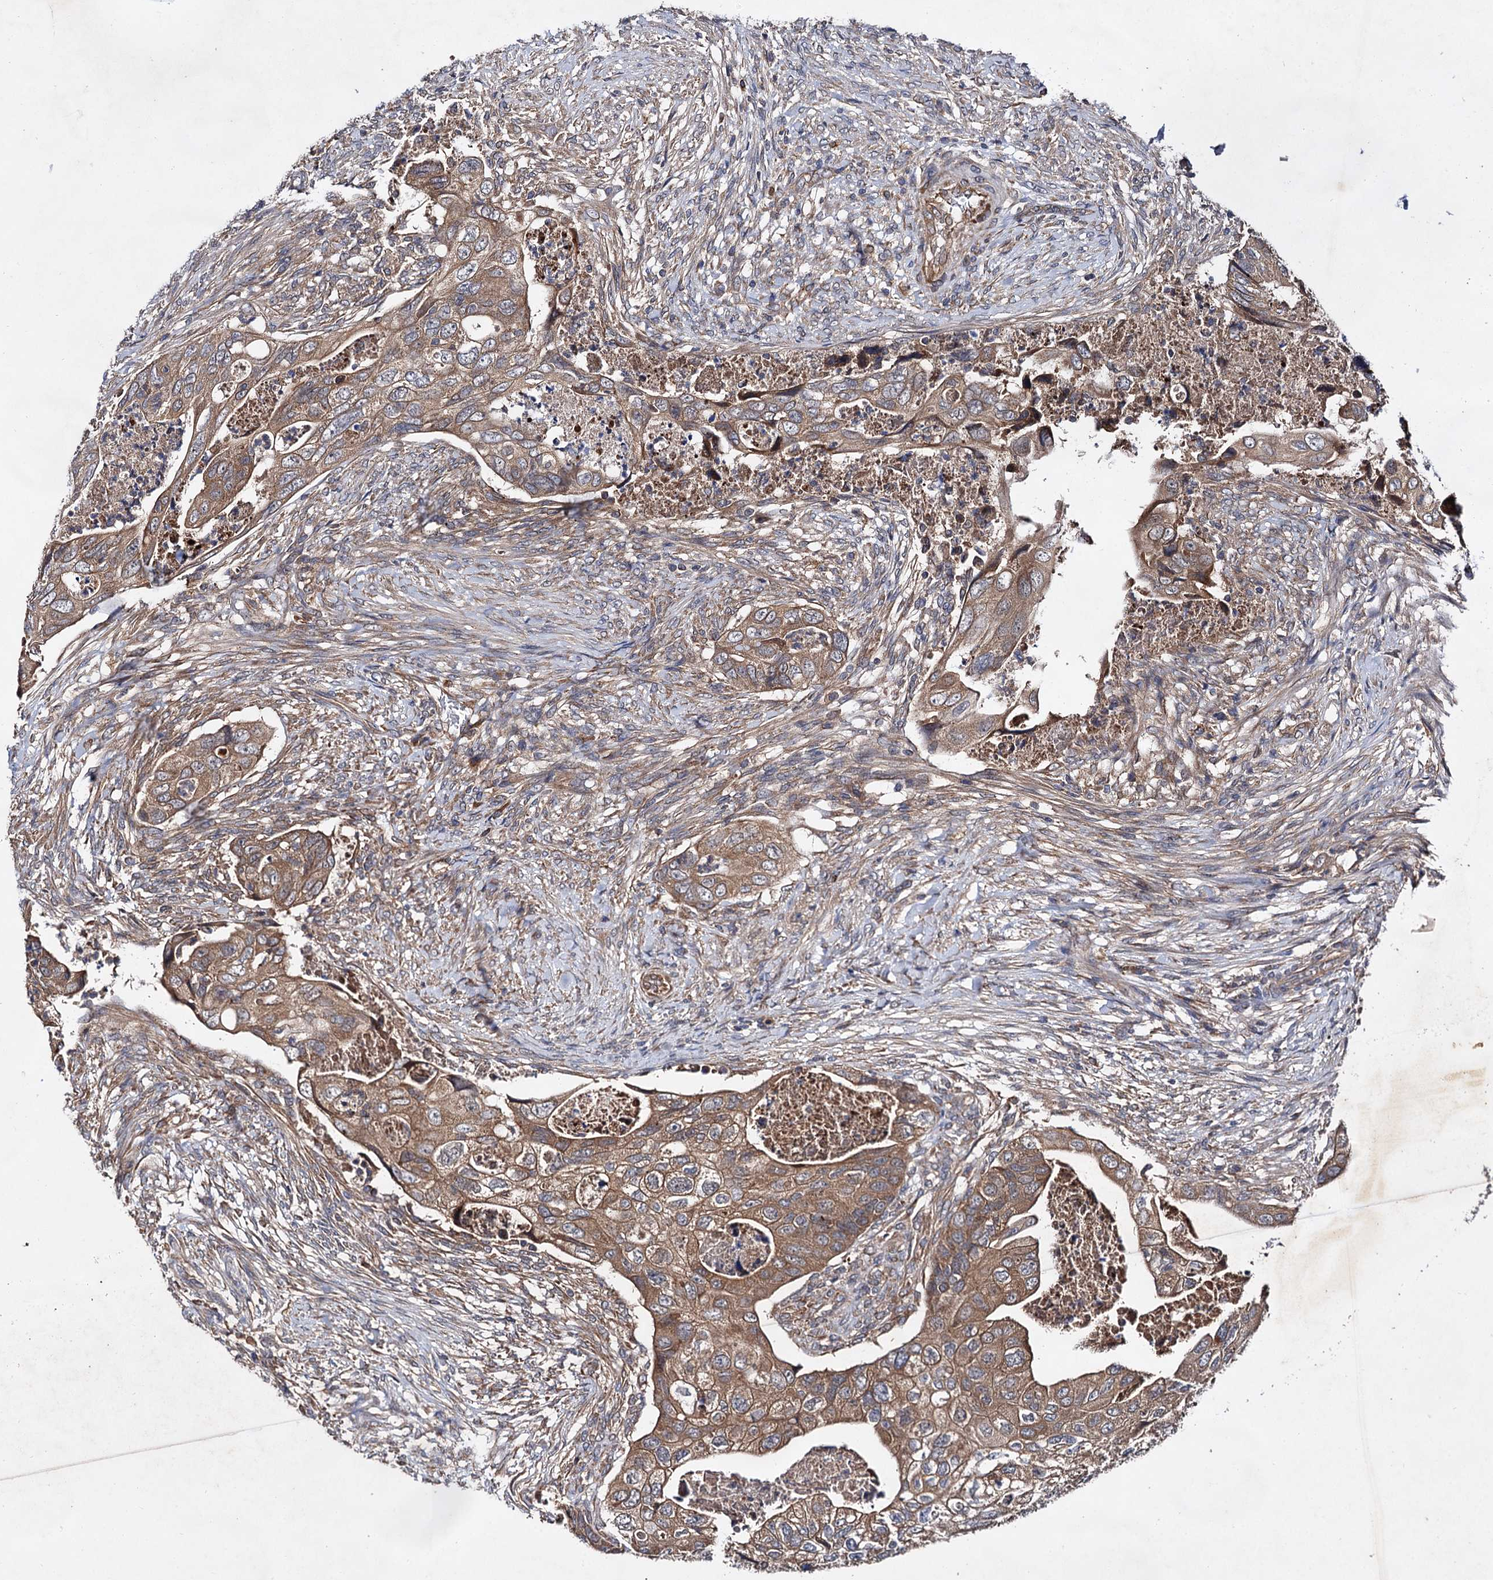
{"staining": {"intensity": "moderate", "quantity": ">75%", "location": "cytoplasmic/membranous"}, "tissue": "colorectal cancer", "cell_type": "Tumor cells", "image_type": "cancer", "snomed": [{"axis": "morphology", "description": "Adenocarcinoma, NOS"}, {"axis": "topography", "description": "Rectum"}], "caption": "DAB (3,3'-diaminobenzidine) immunohistochemical staining of human colorectal adenocarcinoma demonstrates moderate cytoplasmic/membranous protein staining in approximately >75% of tumor cells. Using DAB (brown) and hematoxylin (blue) stains, captured at high magnification using brightfield microscopy.", "gene": "TEX9", "patient": {"sex": "male", "age": 63}}